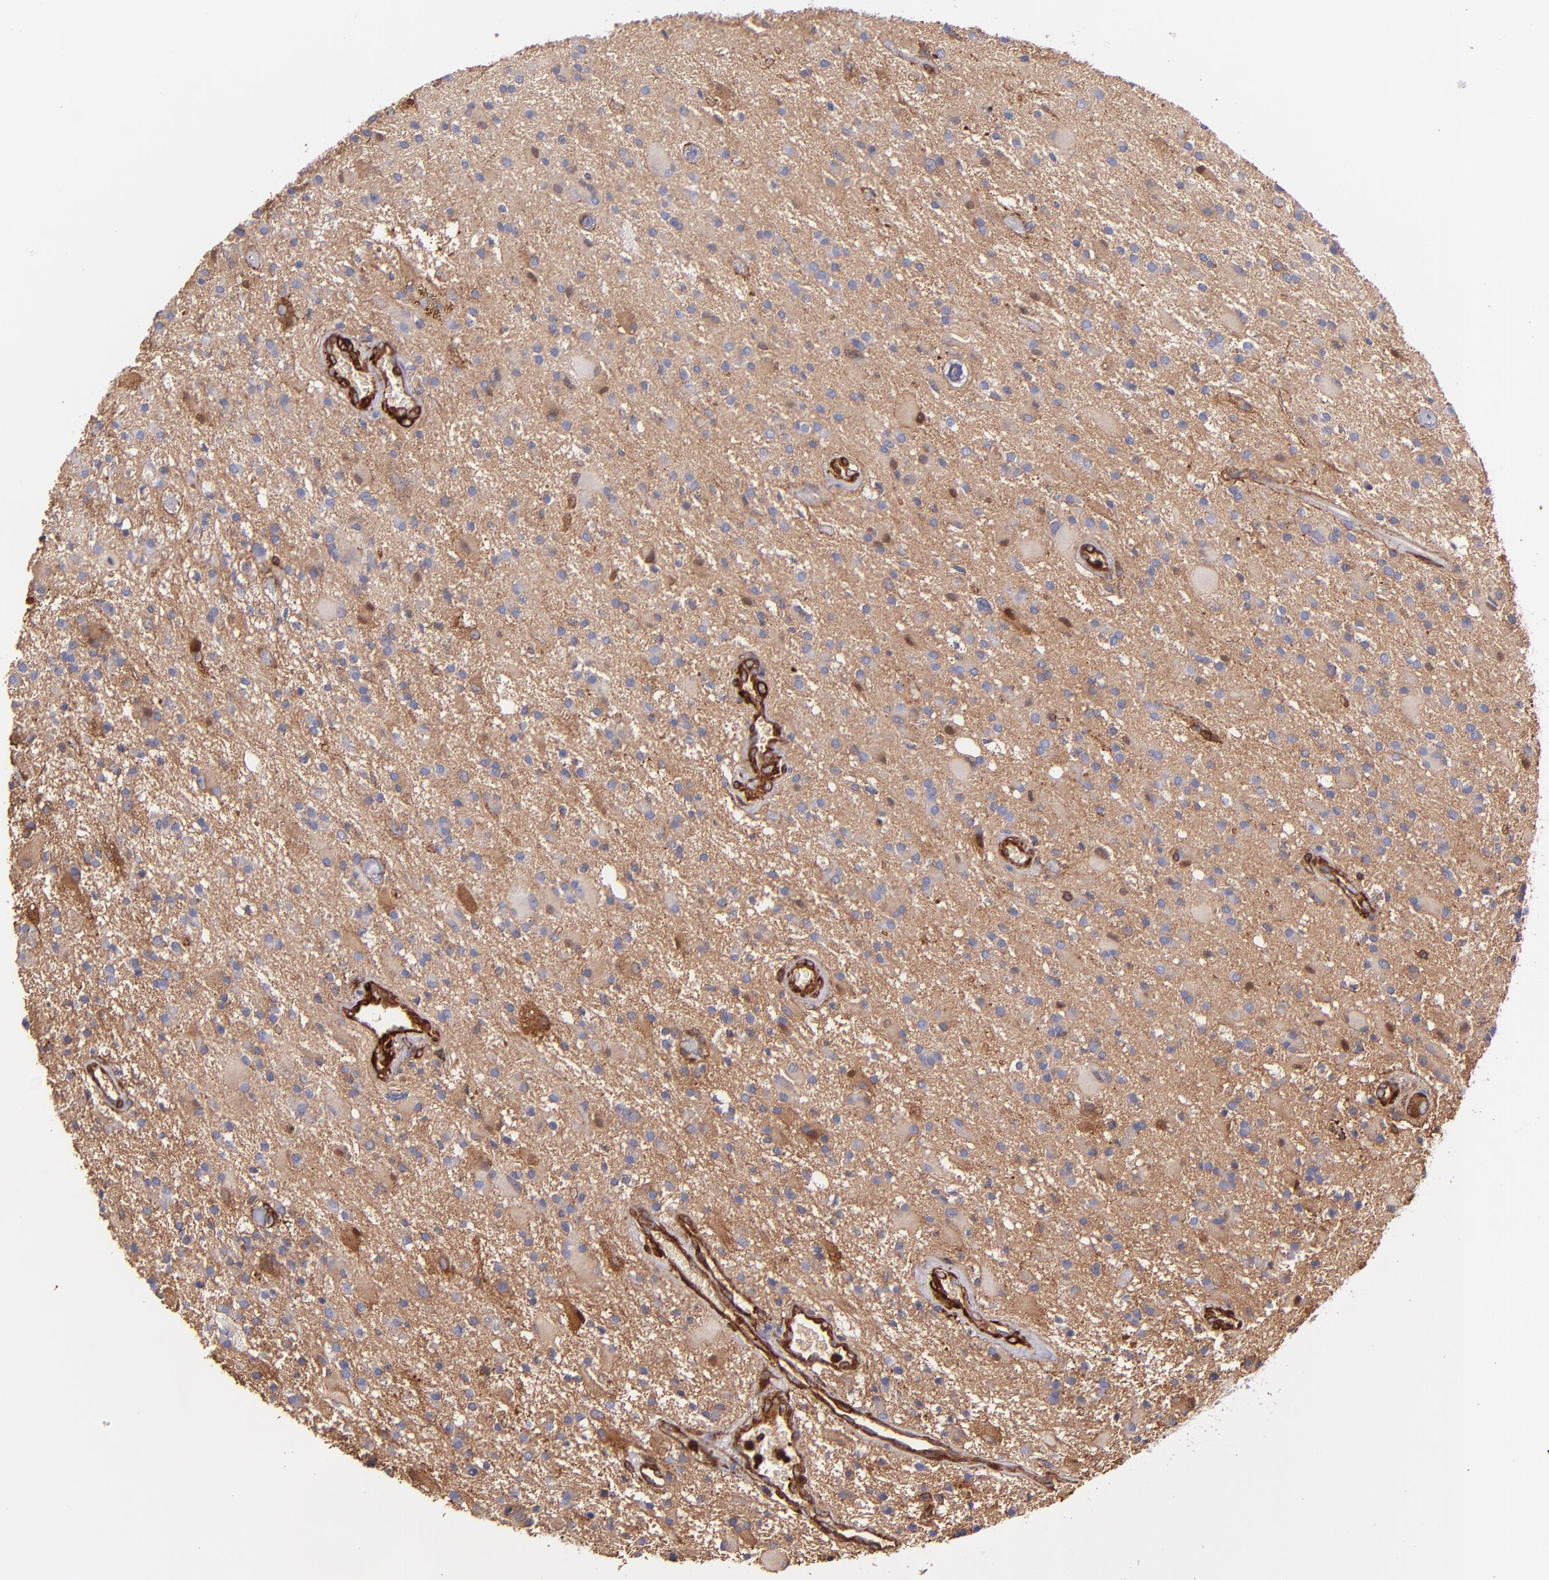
{"staining": {"intensity": "moderate", "quantity": ">75%", "location": "cytoplasmic/membranous"}, "tissue": "glioma", "cell_type": "Tumor cells", "image_type": "cancer", "snomed": [{"axis": "morphology", "description": "Glioma, malignant, Low grade"}, {"axis": "topography", "description": "Brain"}], "caption": "Glioma stained with a brown dye exhibits moderate cytoplasmic/membranous positive staining in approximately >75% of tumor cells.", "gene": "VCL", "patient": {"sex": "male", "age": 58}}